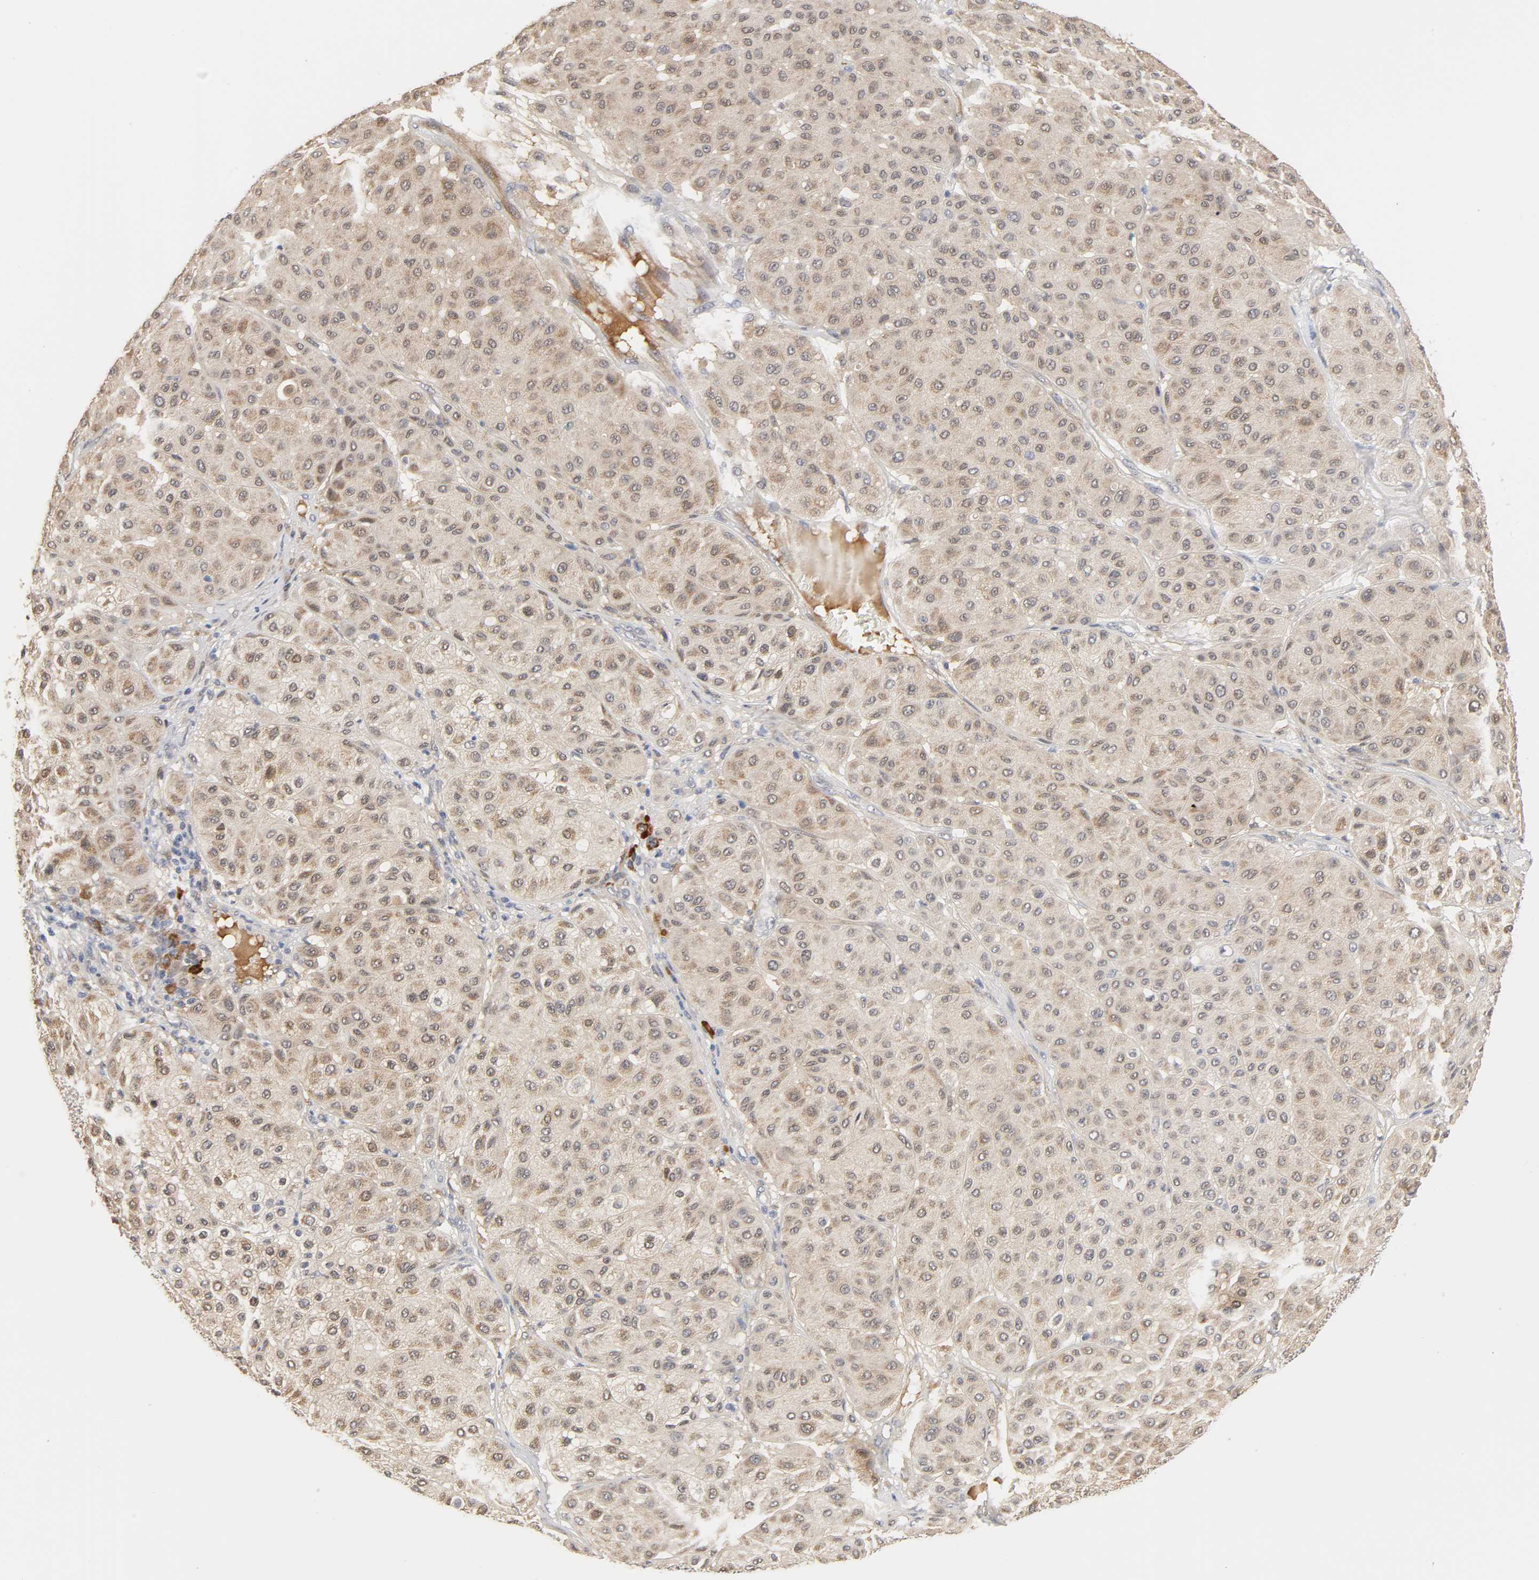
{"staining": {"intensity": "moderate", "quantity": ">75%", "location": "cytoplasmic/membranous,nuclear"}, "tissue": "melanoma", "cell_type": "Tumor cells", "image_type": "cancer", "snomed": [{"axis": "morphology", "description": "Normal tissue, NOS"}, {"axis": "morphology", "description": "Malignant melanoma, Metastatic site"}, {"axis": "topography", "description": "Skin"}], "caption": "Malignant melanoma (metastatic site) tissue exhibits moderate cytoplasmic/membranous and nuclear positivity in about >75% of tumor cells, visualized by immunohistochemistry. (DAB IHC with brightfield microscopy, high magnification).", "gene": "GSTZ1", "patient": {"sex": "male", "age": 41}}